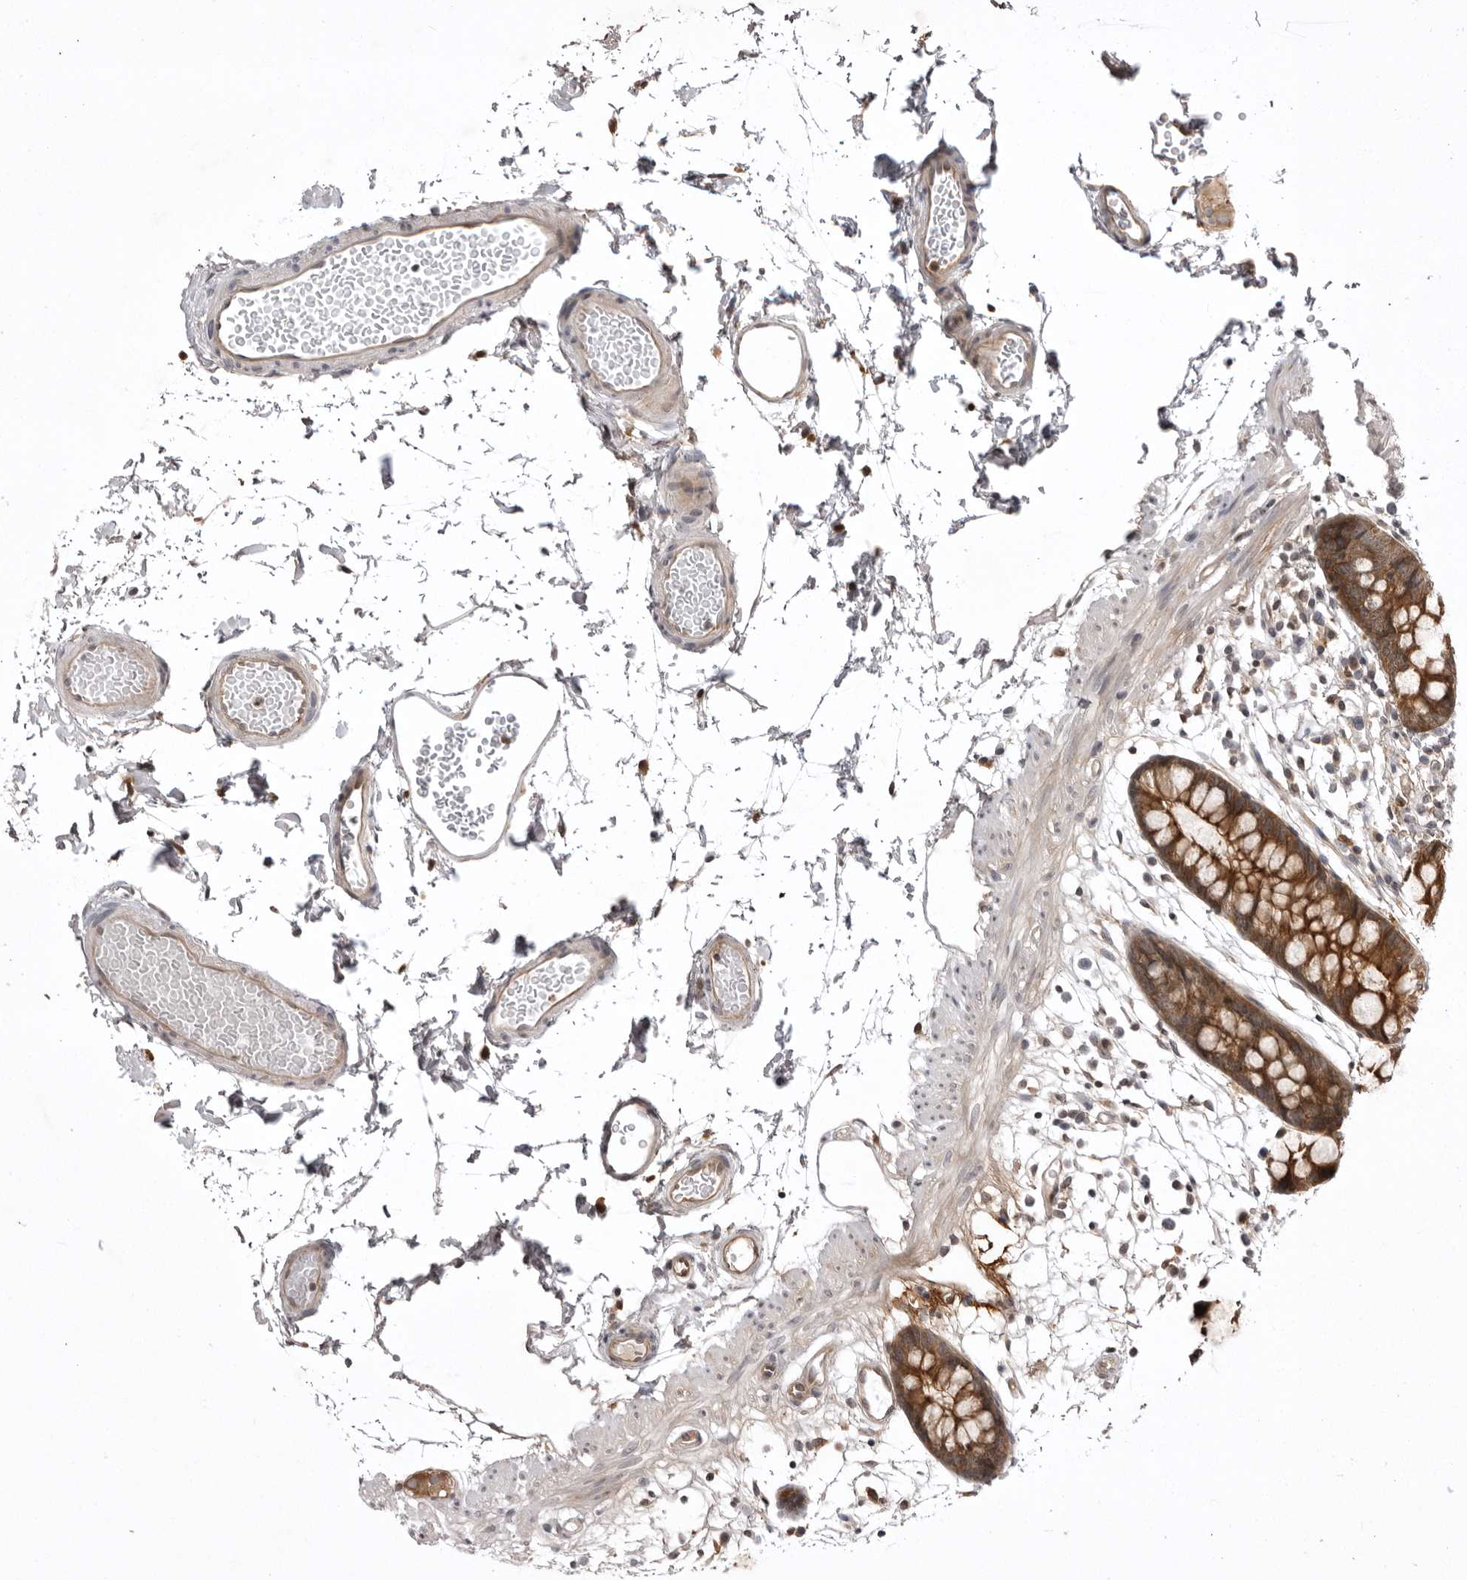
{"staining": {"intensity": "weak", "quantity": ">75%", "location": "cytoplasmic/membranous"}, "tissue": "colon", "cell_type": "Endothelial cells", "image_type": "normal", "snomed": [{"axis": "morphology", "description": "Normal tissue, NOS"}, {"axis": "topography", "description": "Colon"}], "caption": "Immunohistochemical staining of normal colon shows weak cytoplasmic/membranous protein positivity in about >75% of endothelial cells. (Brightfield microscopy of DAB IHC at high magnification).", "gene": "USP43", "patient": {"sex": "male", "age": 56}}